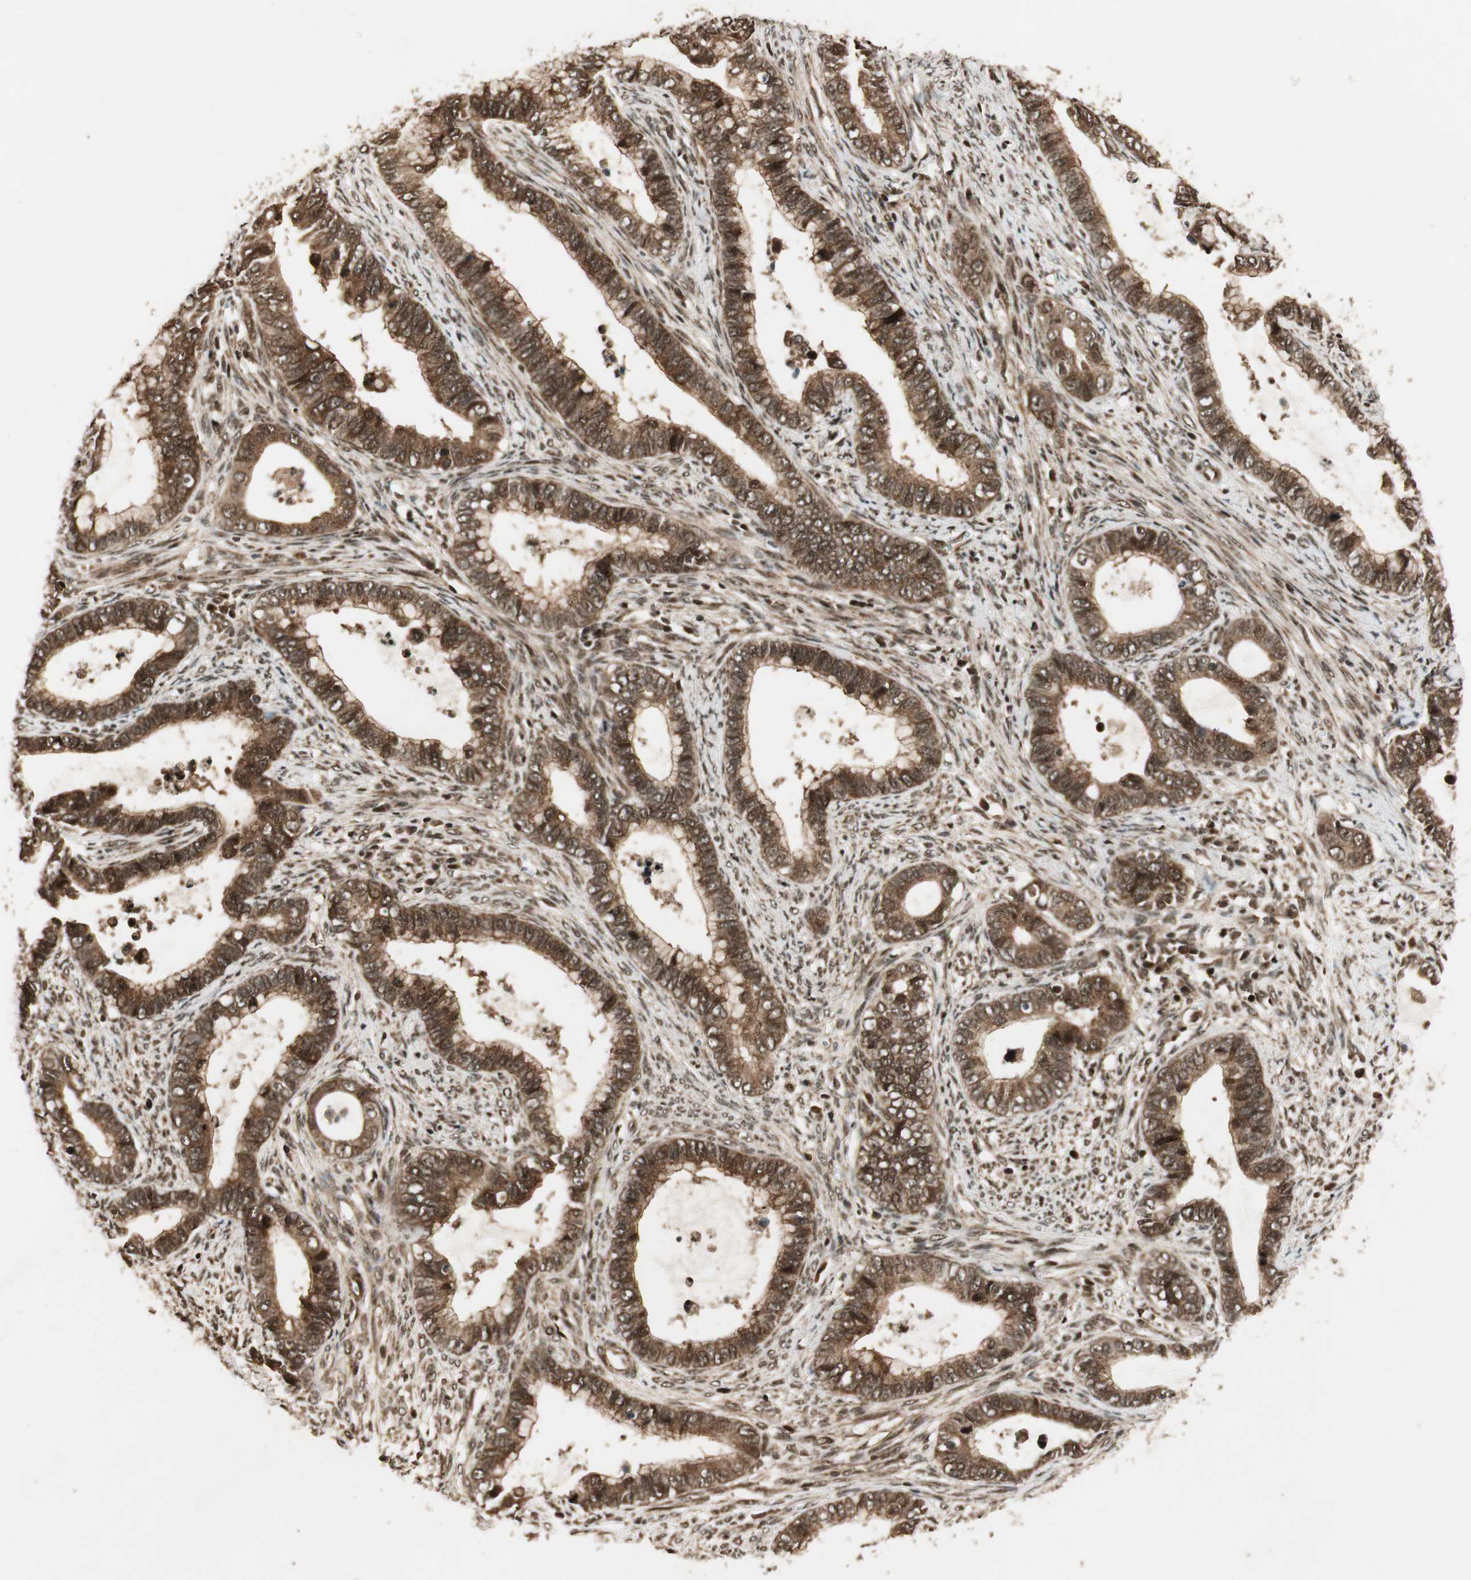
{"staining": {"intensity": "strong", "quantity": ">75%", "location": "cytoplasmic/membranous,nuclear"}, "tissue": "cervical cancer", "cell_type": "Tumor cells", "image_type": "cancer", "snomed": [{"axis": "morphology", "description": "Adenocarcinoma, NOS"}, {"axis": "topography", "description": "Cervix"}], "caption": "The immunohistochemical stain labels strong cytoplasmic/membranous and nuclear expression in tumor cells of cervical cancer (adenocarcinoma) tissue. Using DAB (brown) and hematoxylin (blue) stains, captured at high magnification using brightfield microscopy.", "gene": "RPA3", "patient": {"sex": "female", "age": 44}}